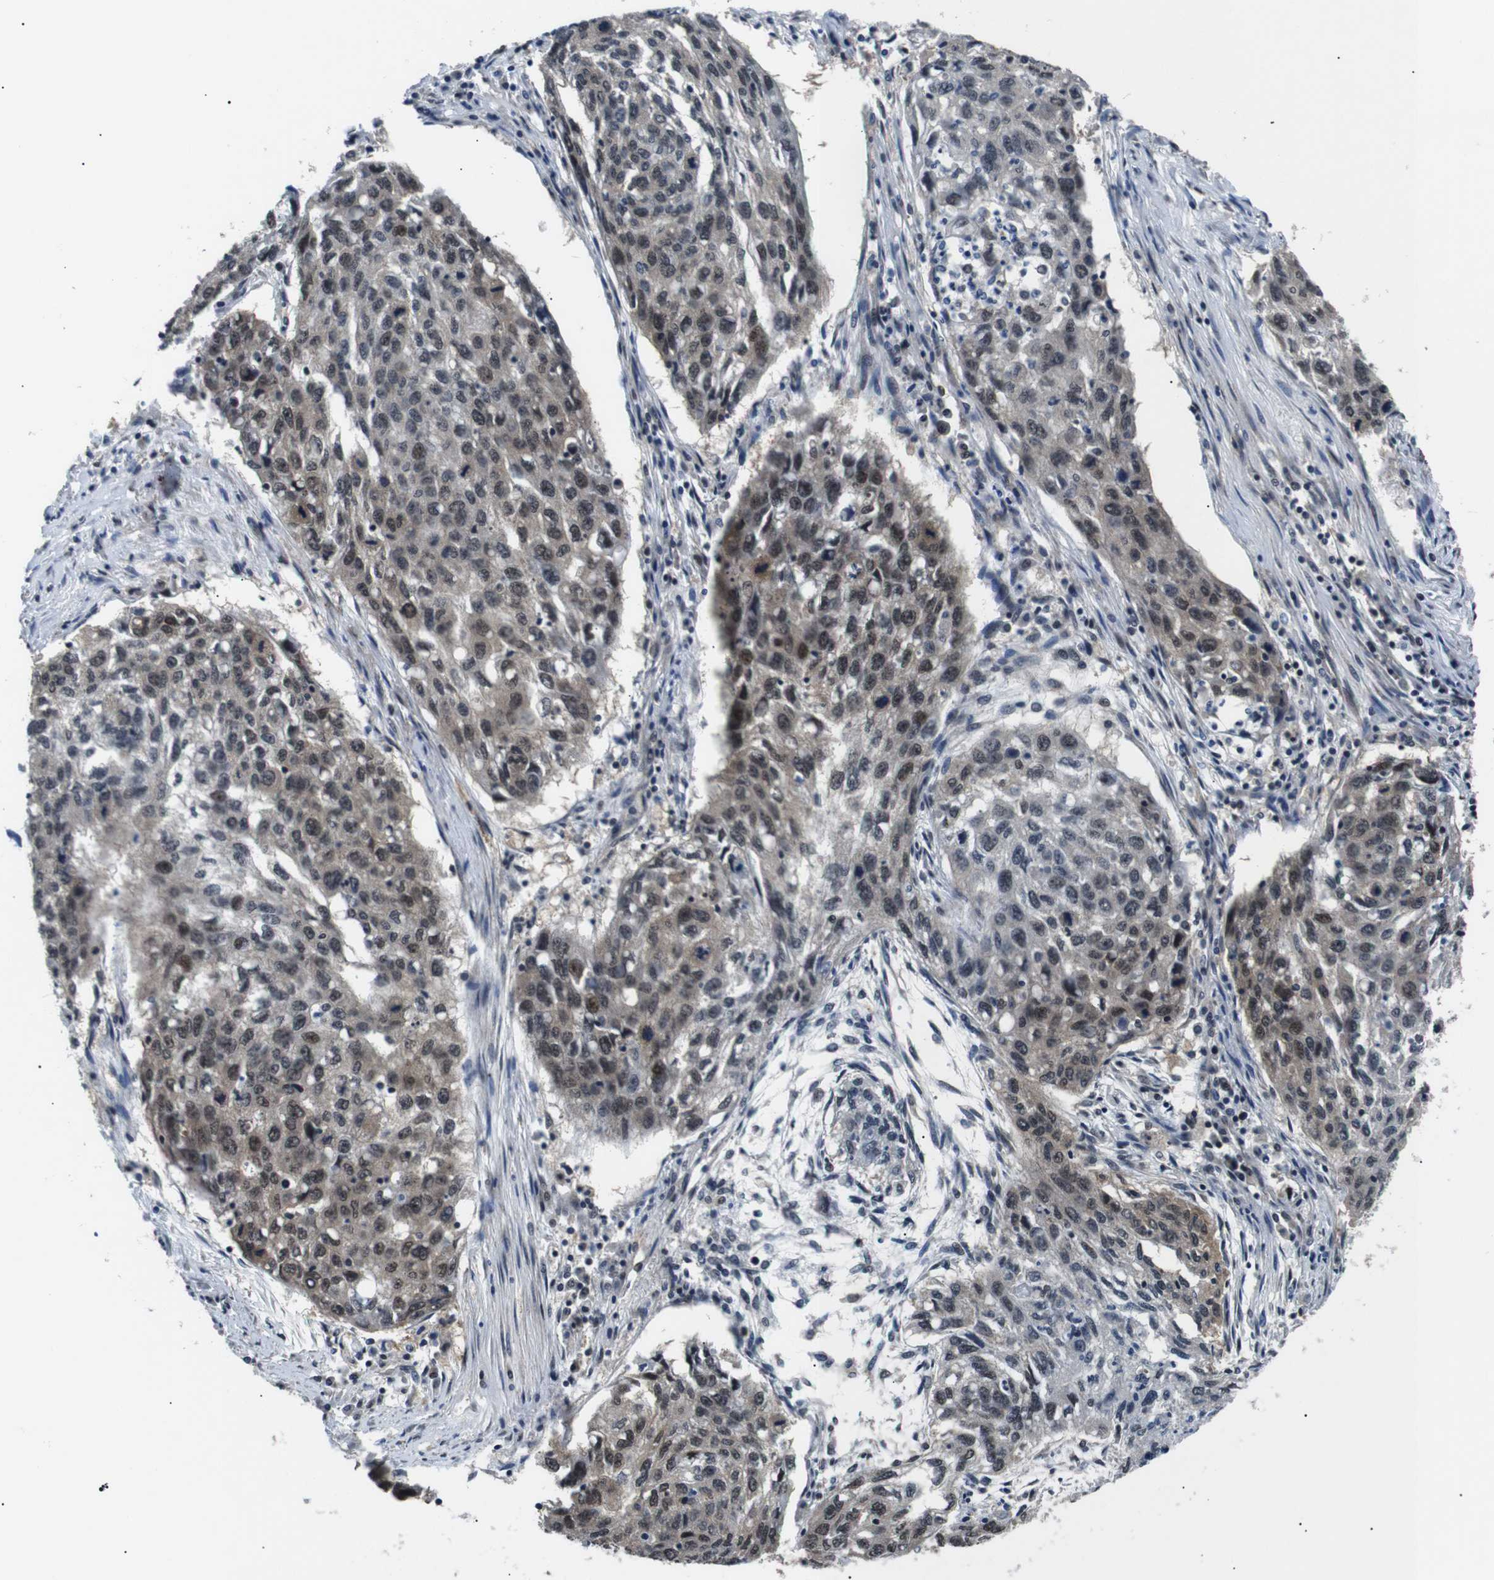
{"staining": {"intensity": "moderate", "quantity": ">75%", "location": "cytoplasmic/membranous,nuclear"}, "tissue": "lung cancer", "cell_type": "Tumor cells", "image_type": "cancer", "snomed": [{"axis": "morphology", "description": "Squamous cell carcinoma, NOS"}, {"axis": "topography", "description": "Lung"}], "caption": "An immunohistochemistry (IHC) histopathology image of tumor tissue is shown. Protein staining in brown labels moderate cytoplasmic/membranous and nuclear positivity in lung cancer within tumor cells.", "gene": "SKP1", "patient": {"sex": "female", "age": 63}}